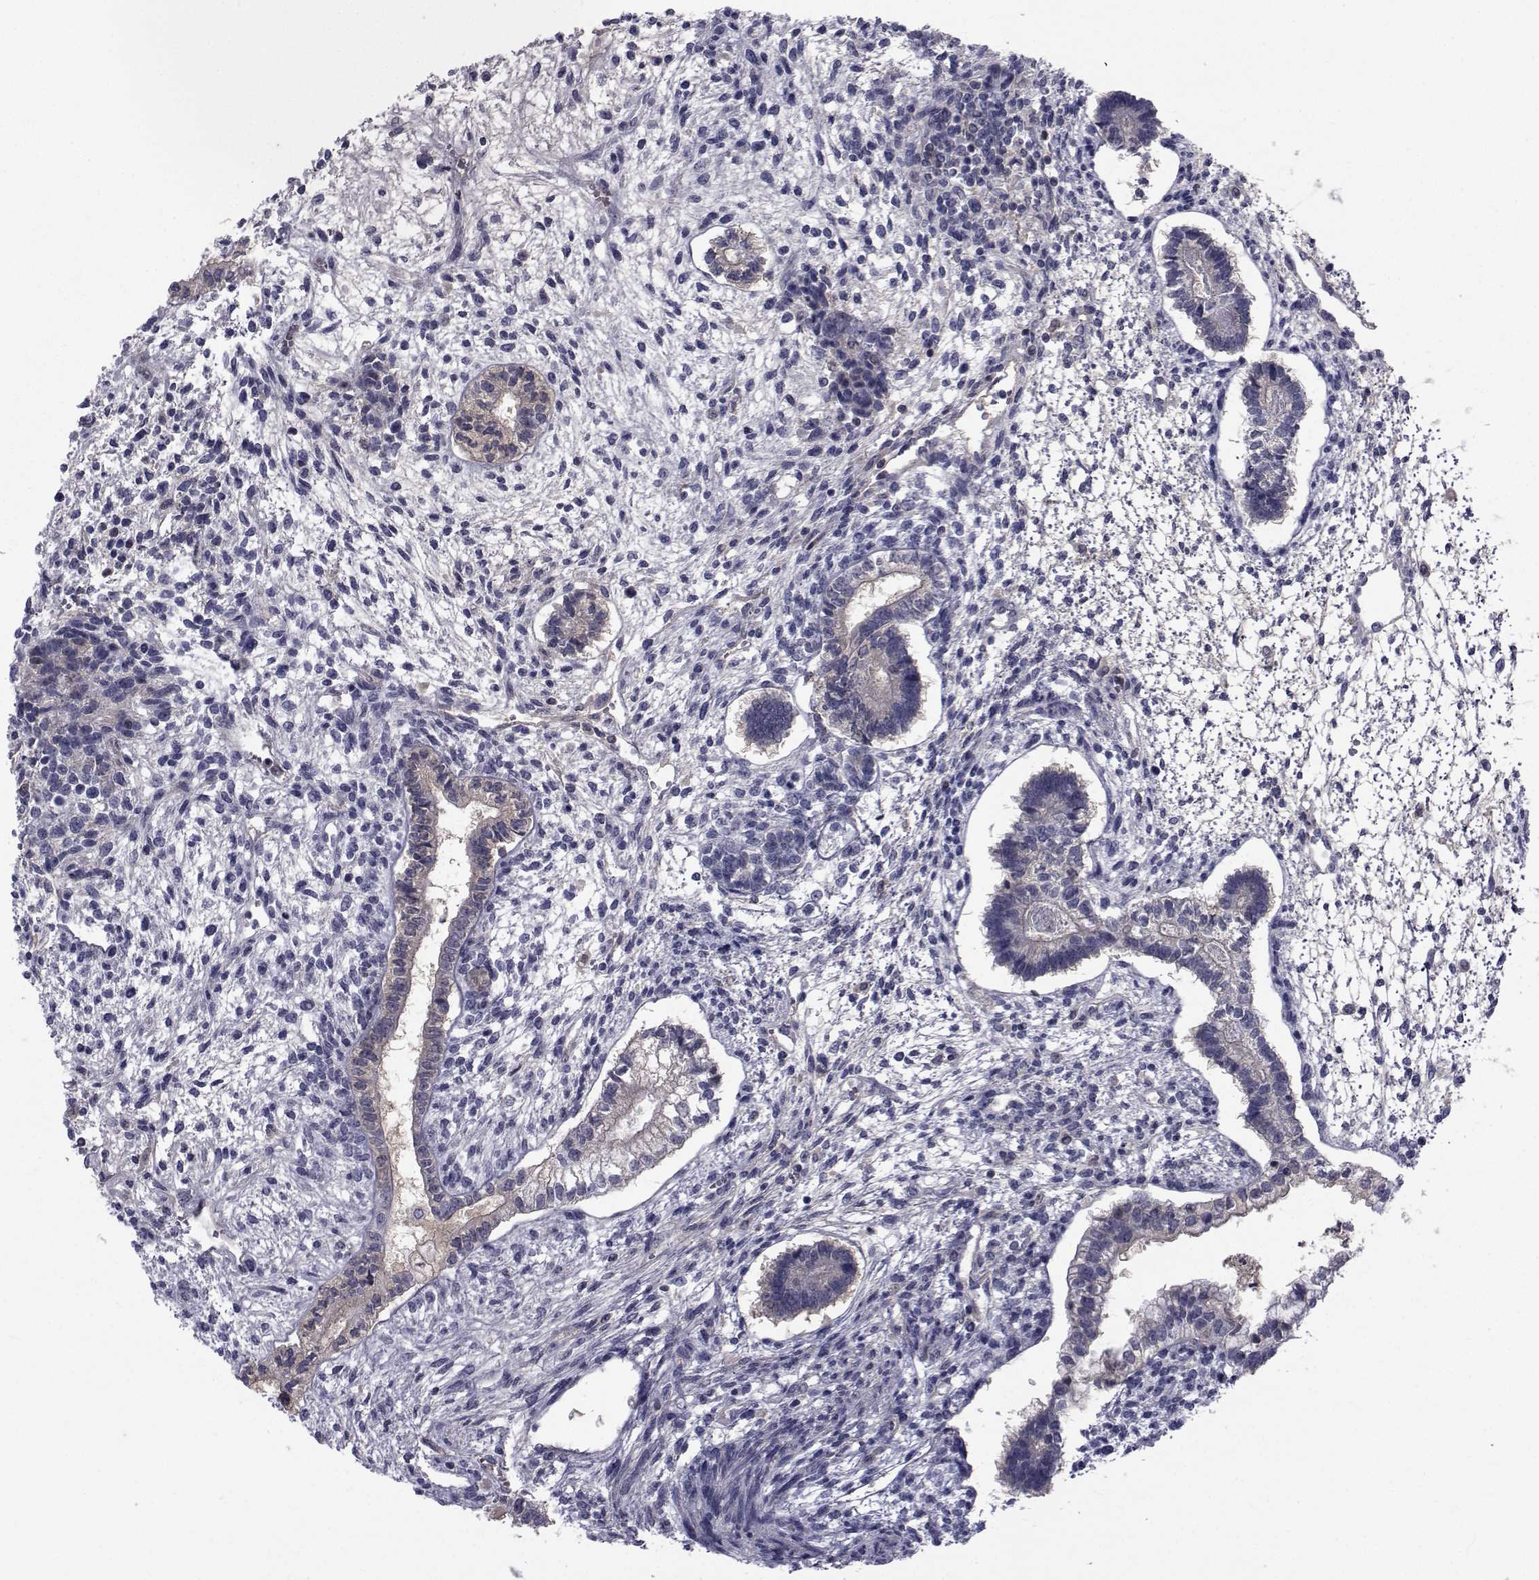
{"staining": {"intensity": "weak", "quantity": "<25%", "location": "cytoplasmic/membranous"}, "tissue": "testis cancer", "cell_type": "Tumor cells", "image_type": "cancer", "snomed": [{"axis": "morphology", "description": "Carcinoma, Embryonal, NOS"}, {"axis": "topography", "description": "Testis"}], "caption": "The immunohistochemistry (IHC) photomicrograph has no significant expression in tumor cells of testis cancer (embryonal carcinoma) tissue.", "gene": "PAX2", "patient": {"sex": "male", "age": 37}}